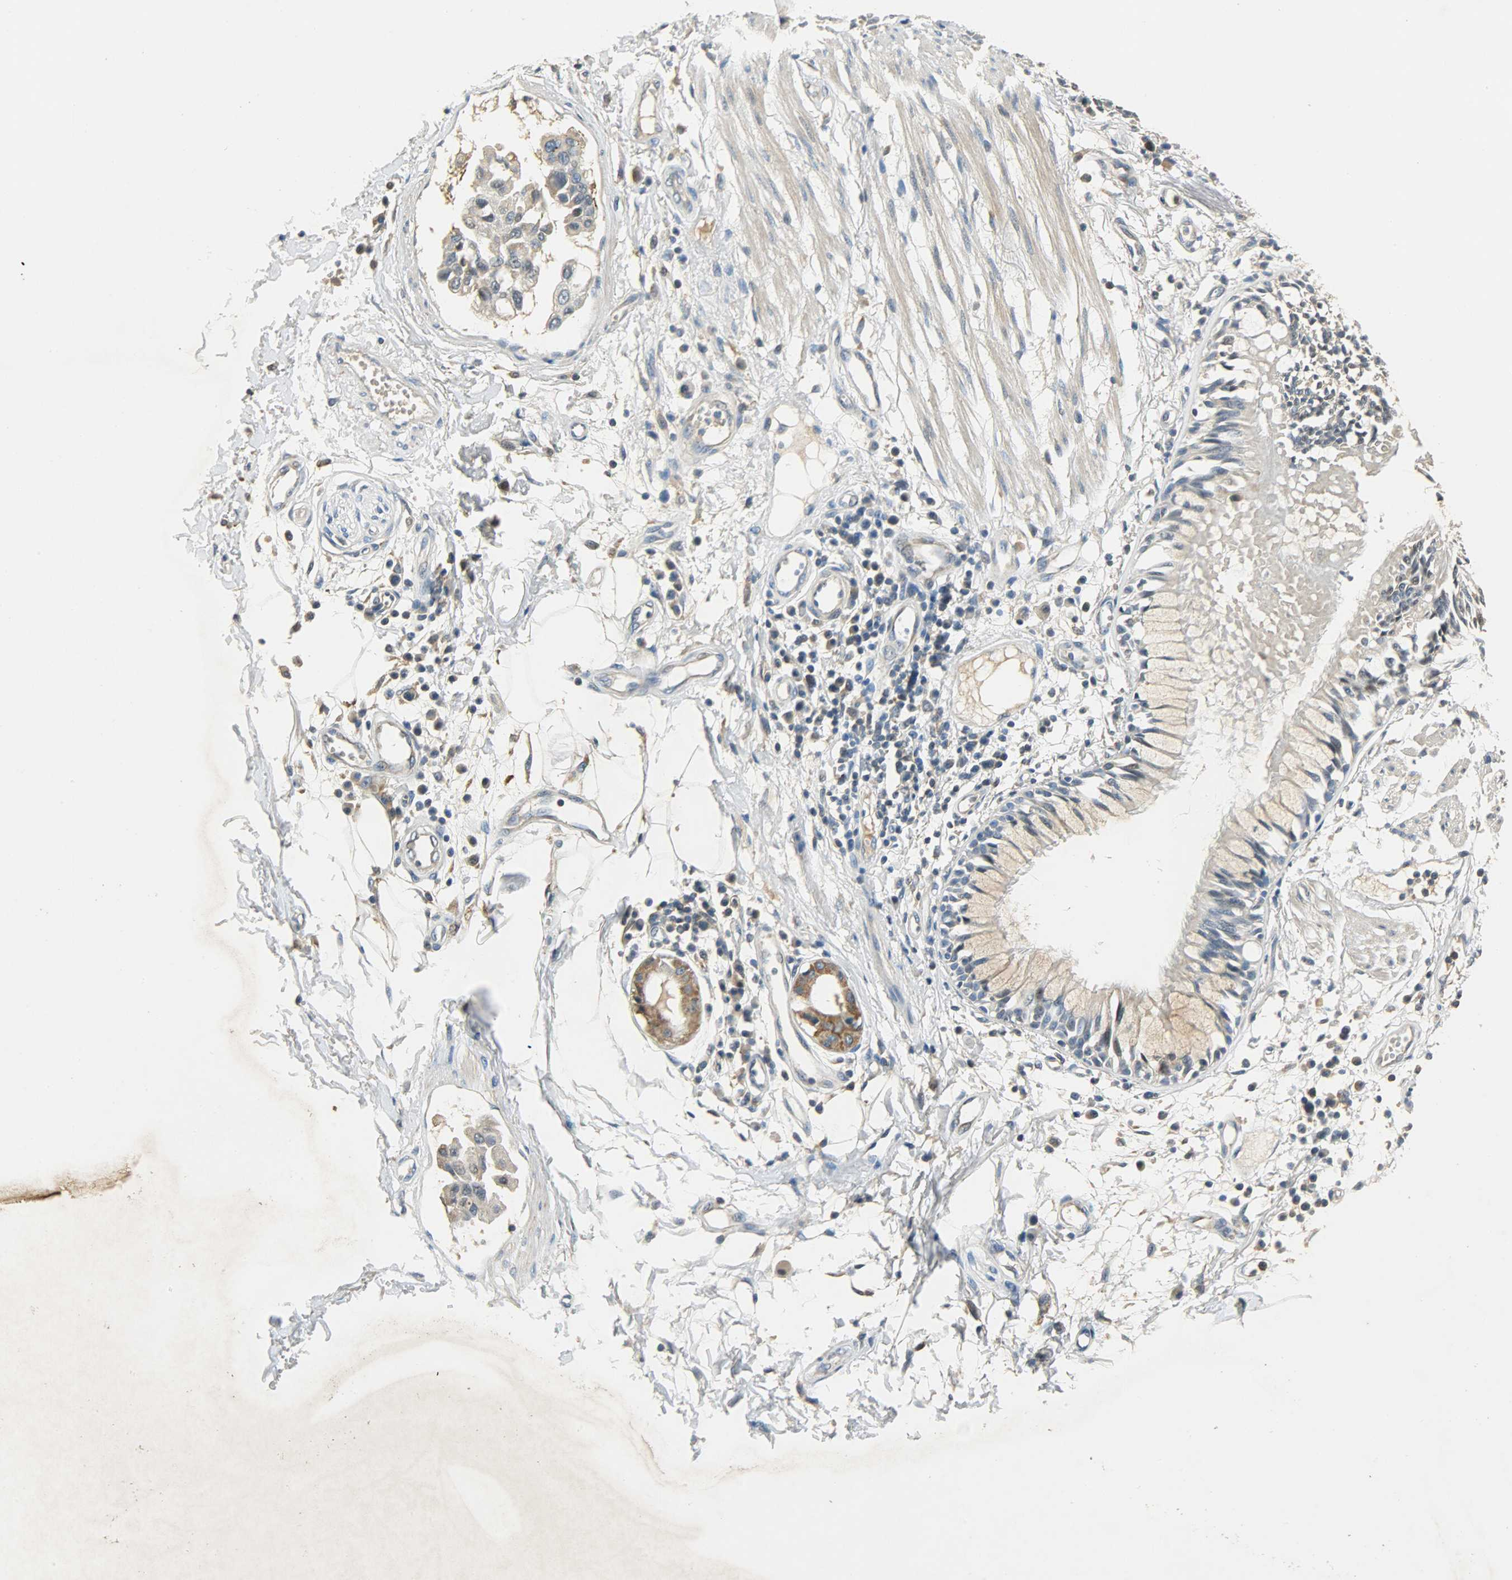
{"staining": {"intensity": "negative", "quantity": "none", "location": "none"}, "tissue": "adipose tissue", "cell_type": "Adipocytes", "image_type": "normal", "snomed": [{"axis": "morphology", "description": "Normal tissue, NOS"}, {"axis": "morphology", "description": "Adenocarcinoma, NOS"}, {"axis": "topography", "description": "Cartilage tissue"}, {"axis": "topography", "description": "Bronchus"}, {"axis": "topography", "description": "Lung"}], "caption": "Adipose tissue stained for a protein using immunohistochemistry (IHC) reveals no expression adipocytes.", "gene": "HDHD5", "patient": {"sex": "female", "age": 67}}